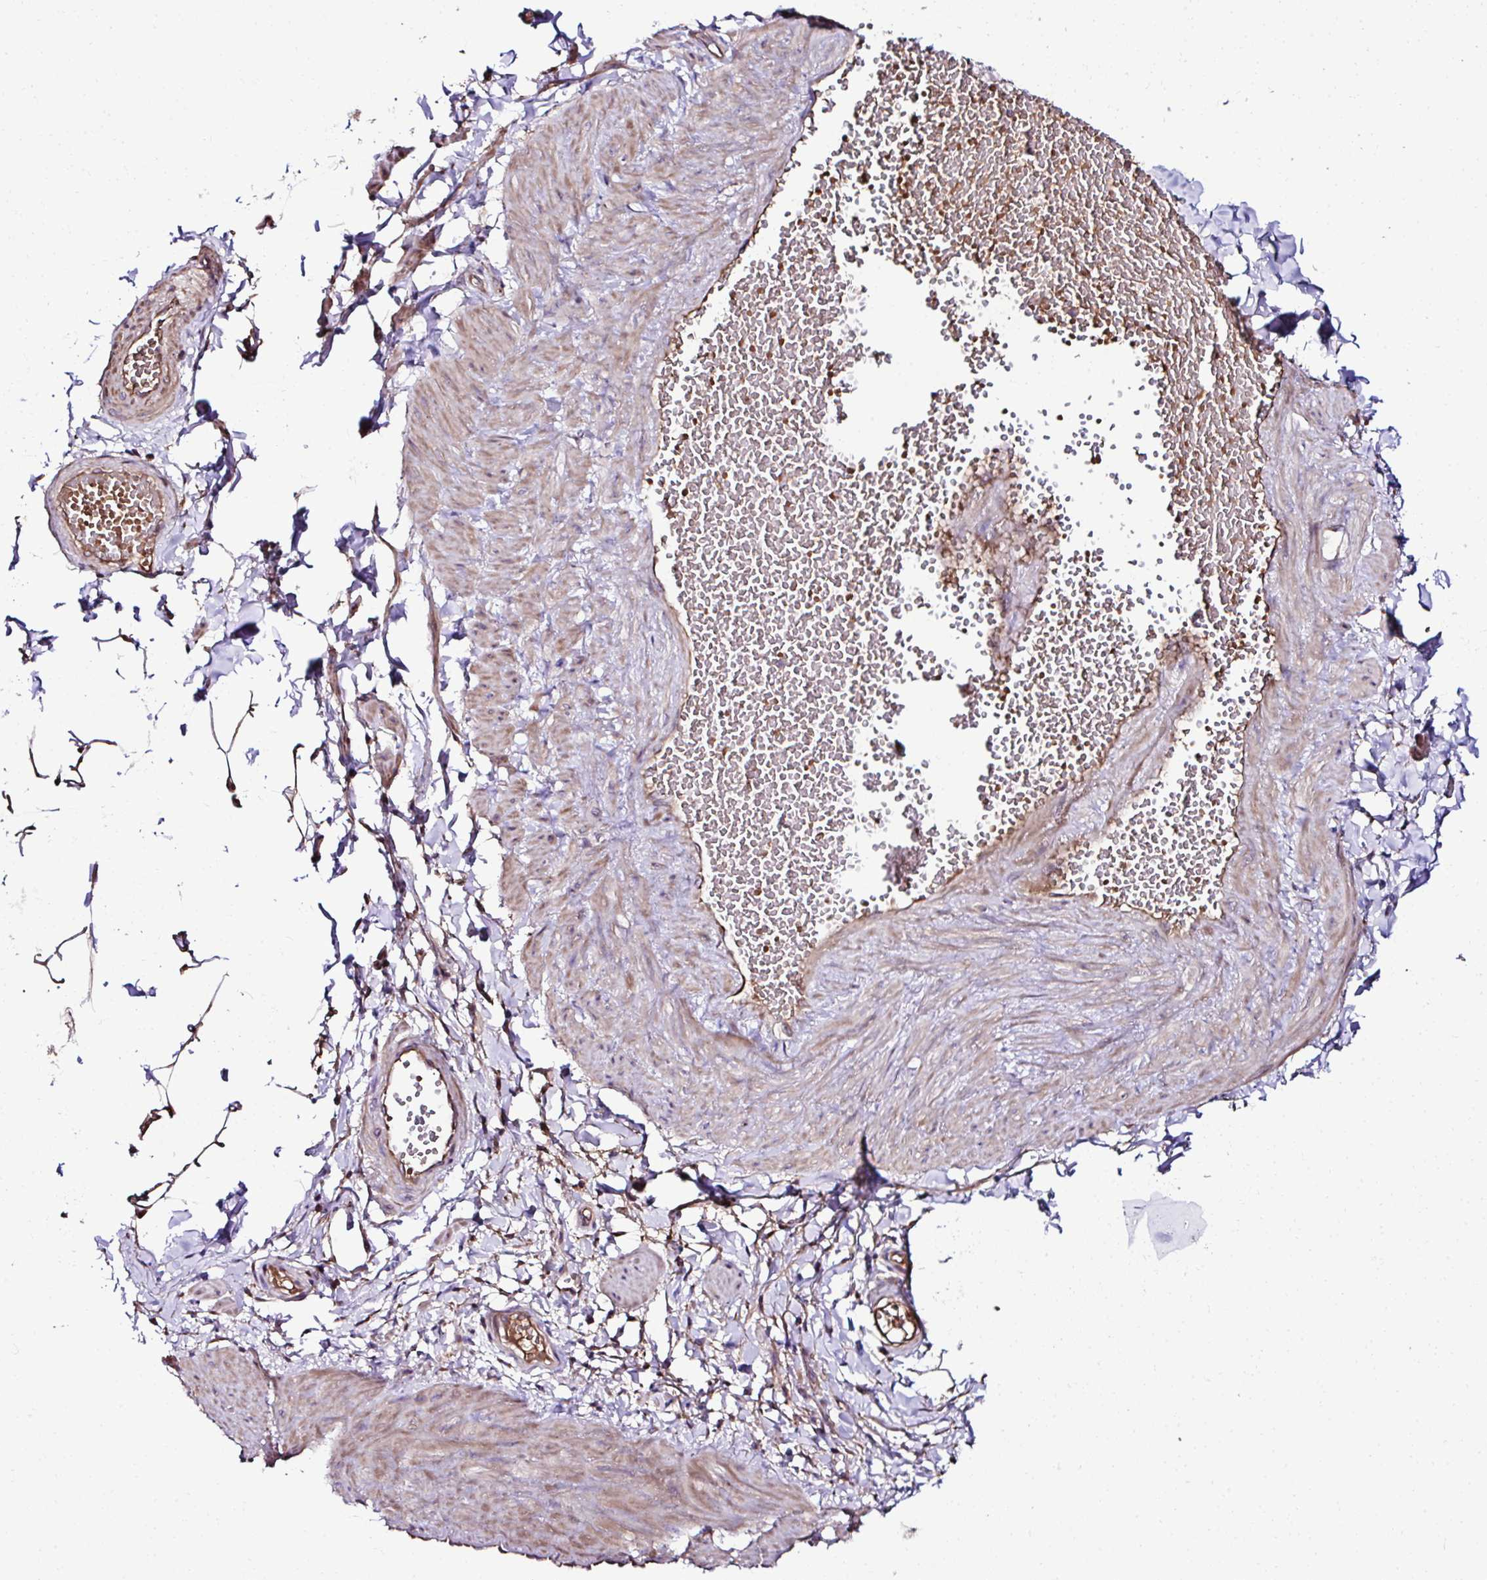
{"staining": {"intensity": "negative", "quantity": "none", "location": "none"}, "tissue": "adipose tissue", "cell_type": "Adipocytes", "image_type": "normal", "snomed": [{"axis": "morphology", "description": "Normal tissue, NOS"}, {"axis": "topography", "description": "Epididymis"}, {"axis": "topography", "description": "Peripheral nerve tissue"}], "caption": "A high-resolution histopathology image shows immunohistochemistry (IHC) staining of normal adipose tissue, which shows no significant staining in adipocytes.", "gene": "CCDC85C", "patient": {"sex": "male", "age": 32}}